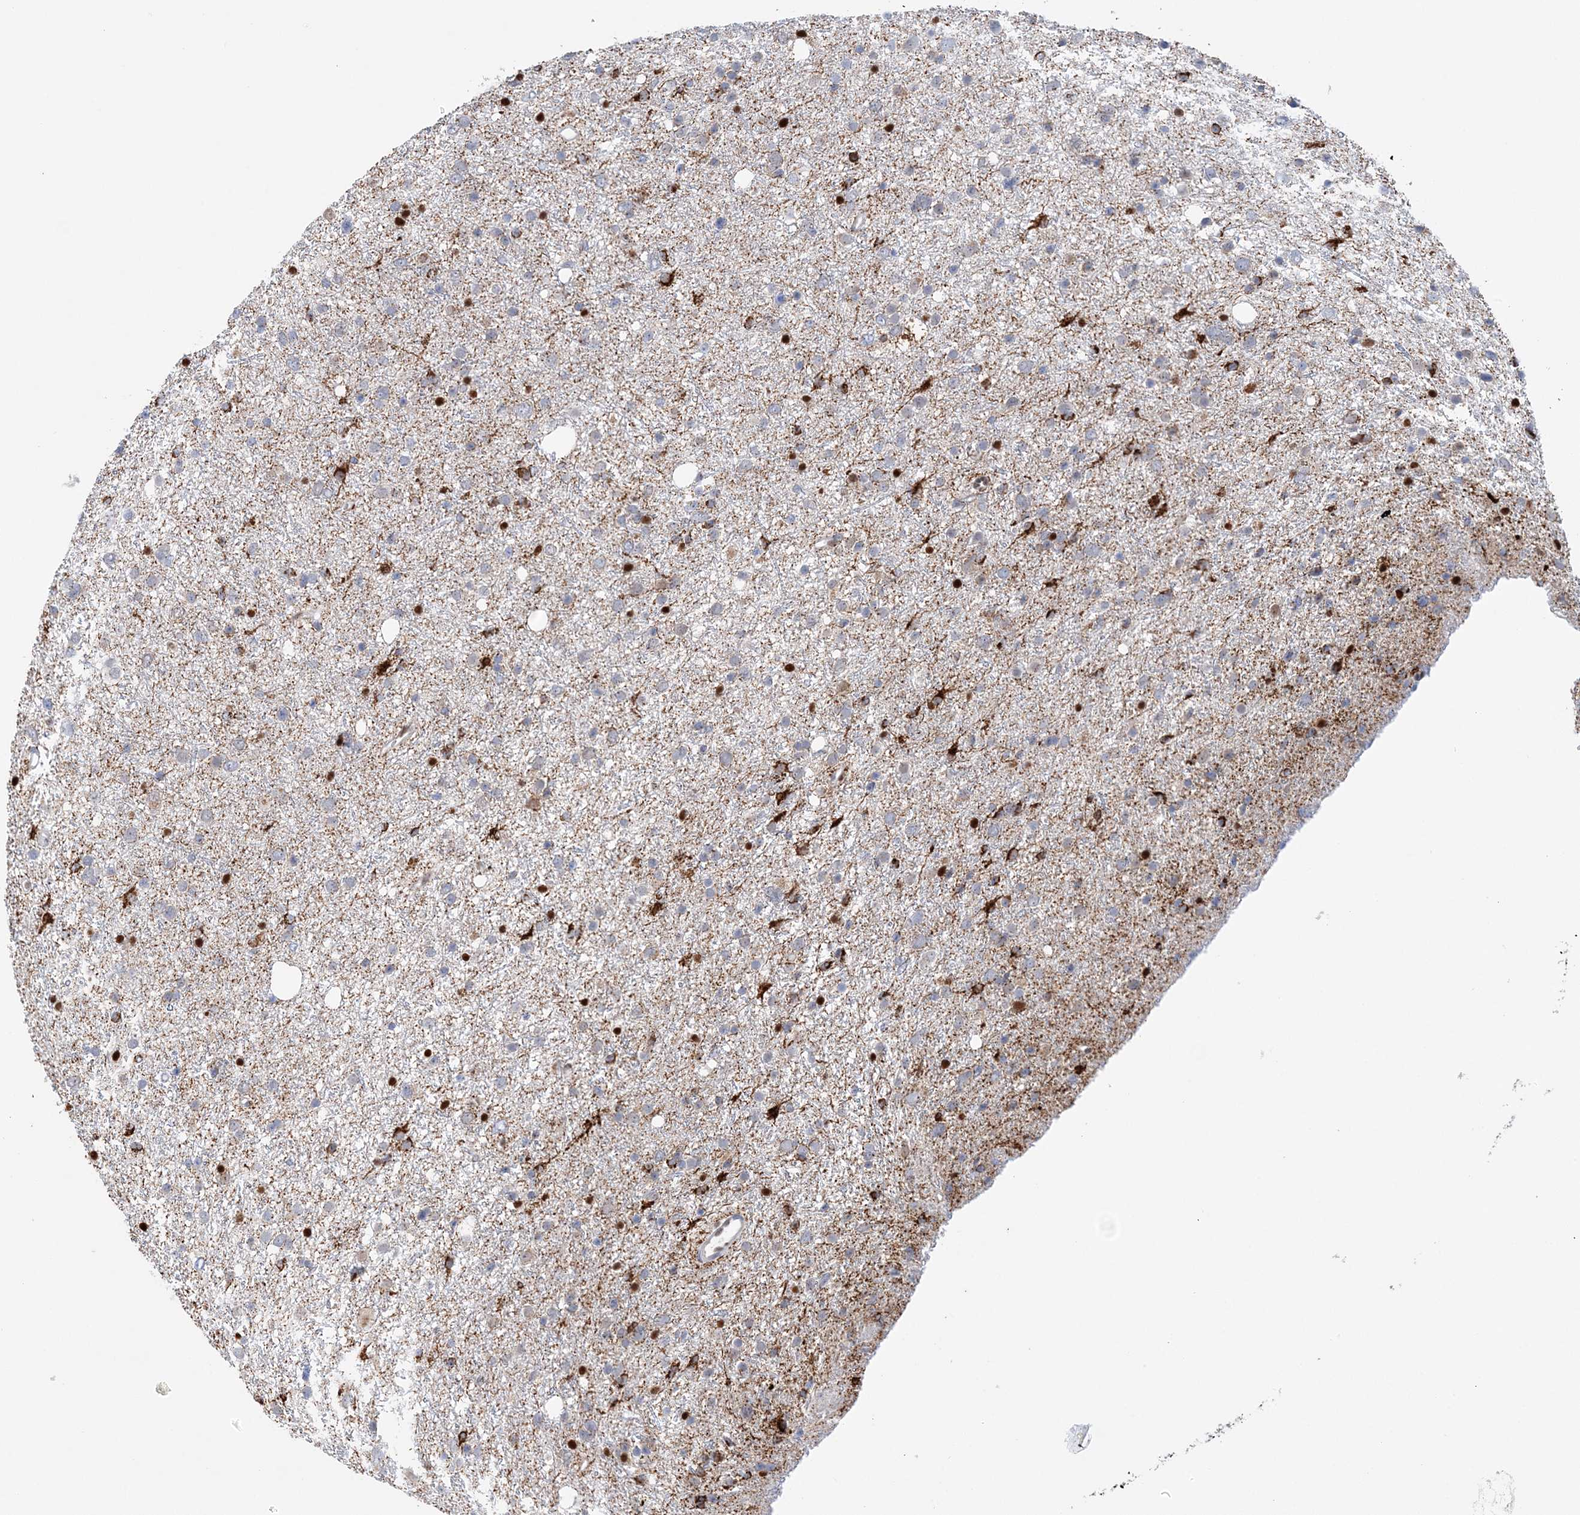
{"staining": {"intensity": "negative", "quantity": "none", "location": "none"}, "tissue": "glioma", "cell_type": "Tumor cells", "image_type": "cancer", "snomed": [{"axis": "morphology", "description": "Glioma, malignant, Low grade"}, {"axis": "topography", "description": "Cerebral cortex"}], "caption": "Glioma was stained to show a protein in brown. There is no significant expression in tumor cells. (Stains: DAB (3,3'-diaminobenzidine) immunohistochemistry (IHC) with hematoxylin counter stain, Microscopy: brightfield microscopy at high magnification).", "gene": "NIT2", "patient": {"sex": "female", "age": 39}}